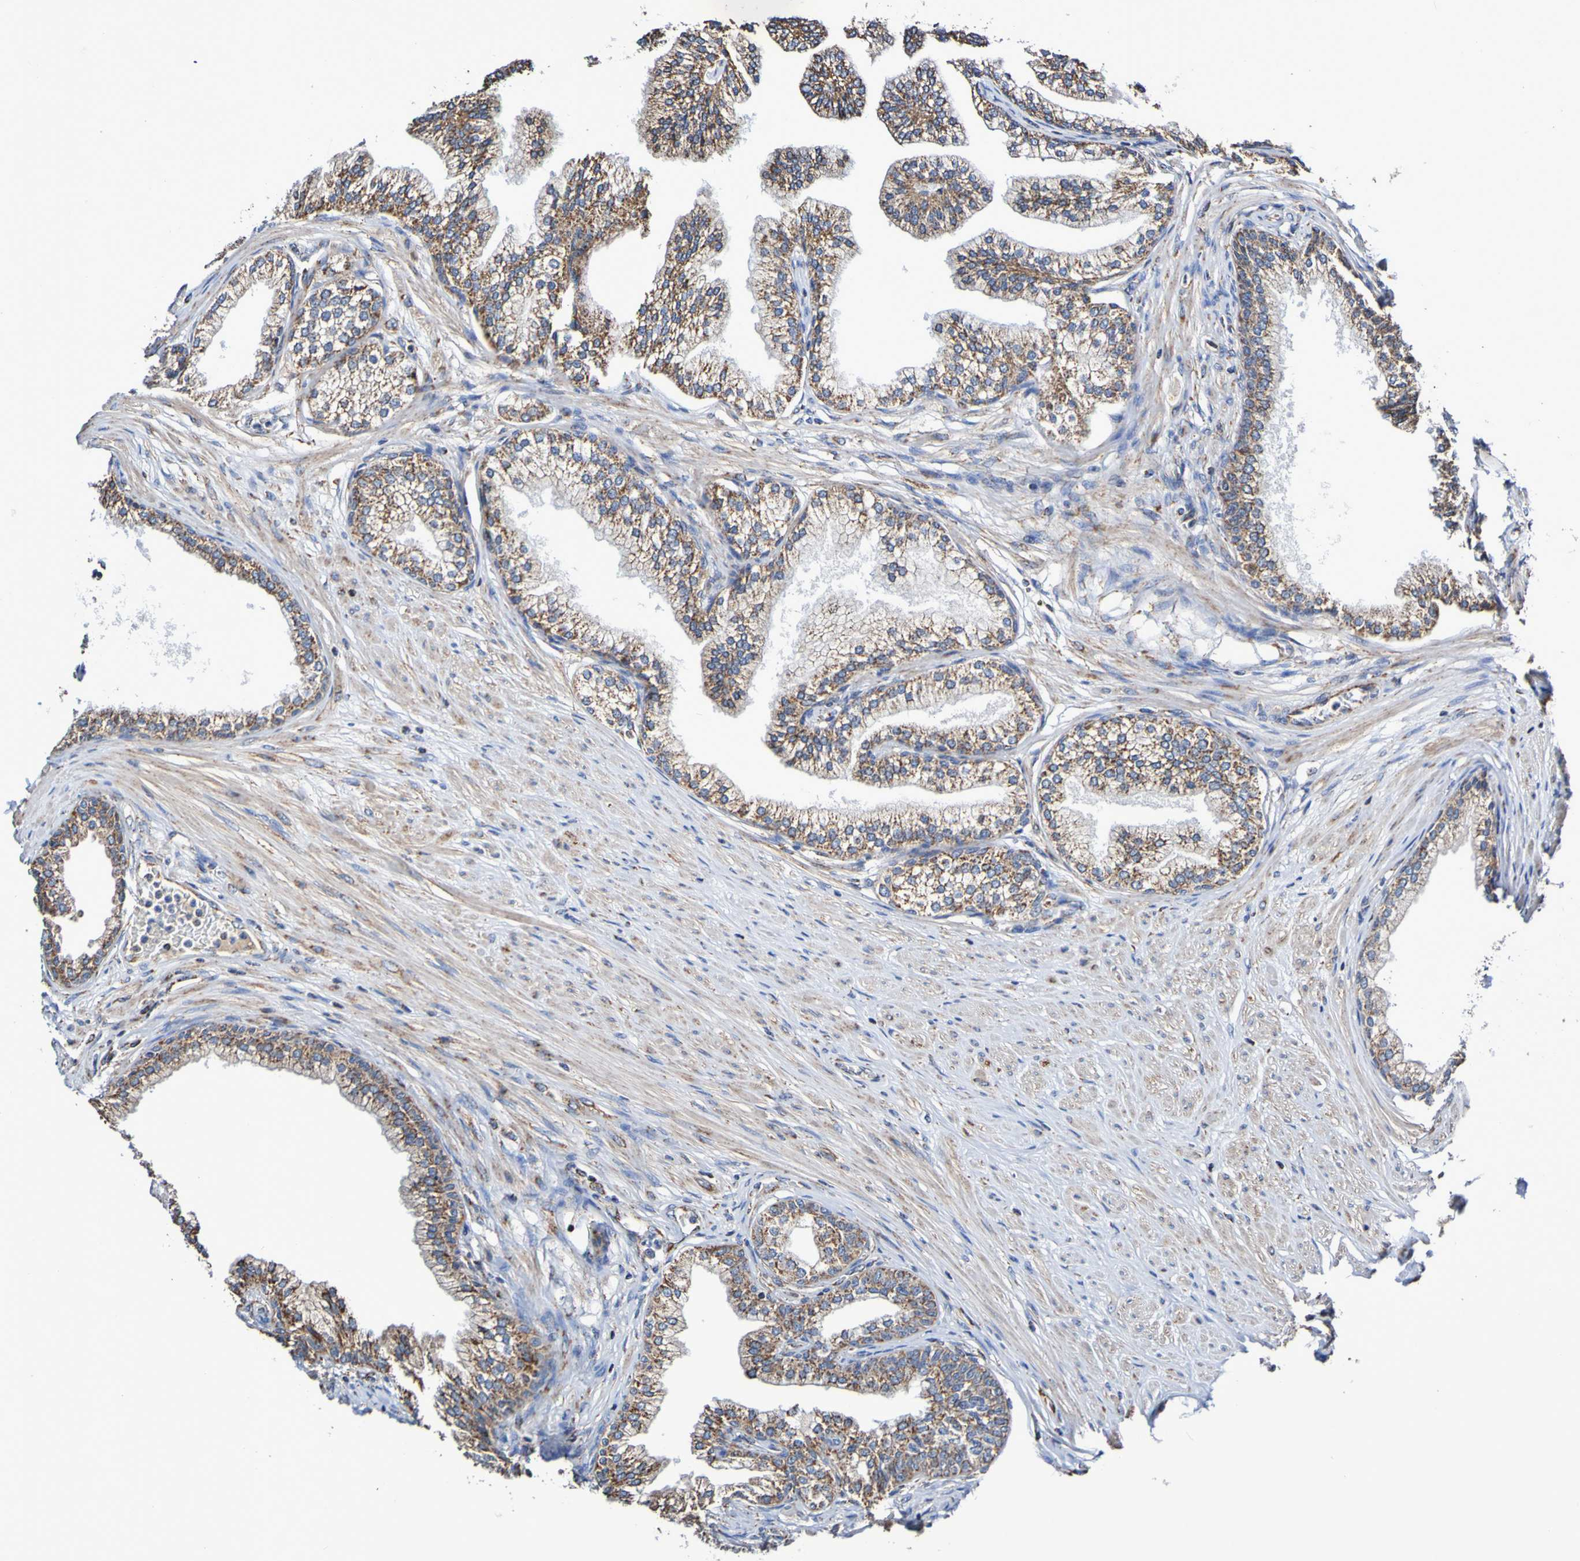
{"staining": {"intensity": "strong", "quantity": ">75%", "location": "cytoplasmic/membranous"}, "tissue": "prostate", "cell_type": "Glandular cells", "image_type": "normal", "snomed": [{"axis": "morphology", "description": "Normal tissue, NOS"}, {"axis": "morphology", "description": "Urothelial carcinoma, Low grade"}, {"axis": "topography", "description": "Urinary bladder"}, {"axis": "topography", "description": "Prostate"}], "caption": "This is a histology image of IHC staining of normal prostate, which shows strong staining in the cytoplasmic/membranous of glandular cells.", "gene": "IL18R1", "patient": {"sex": "male", "age": 60}}